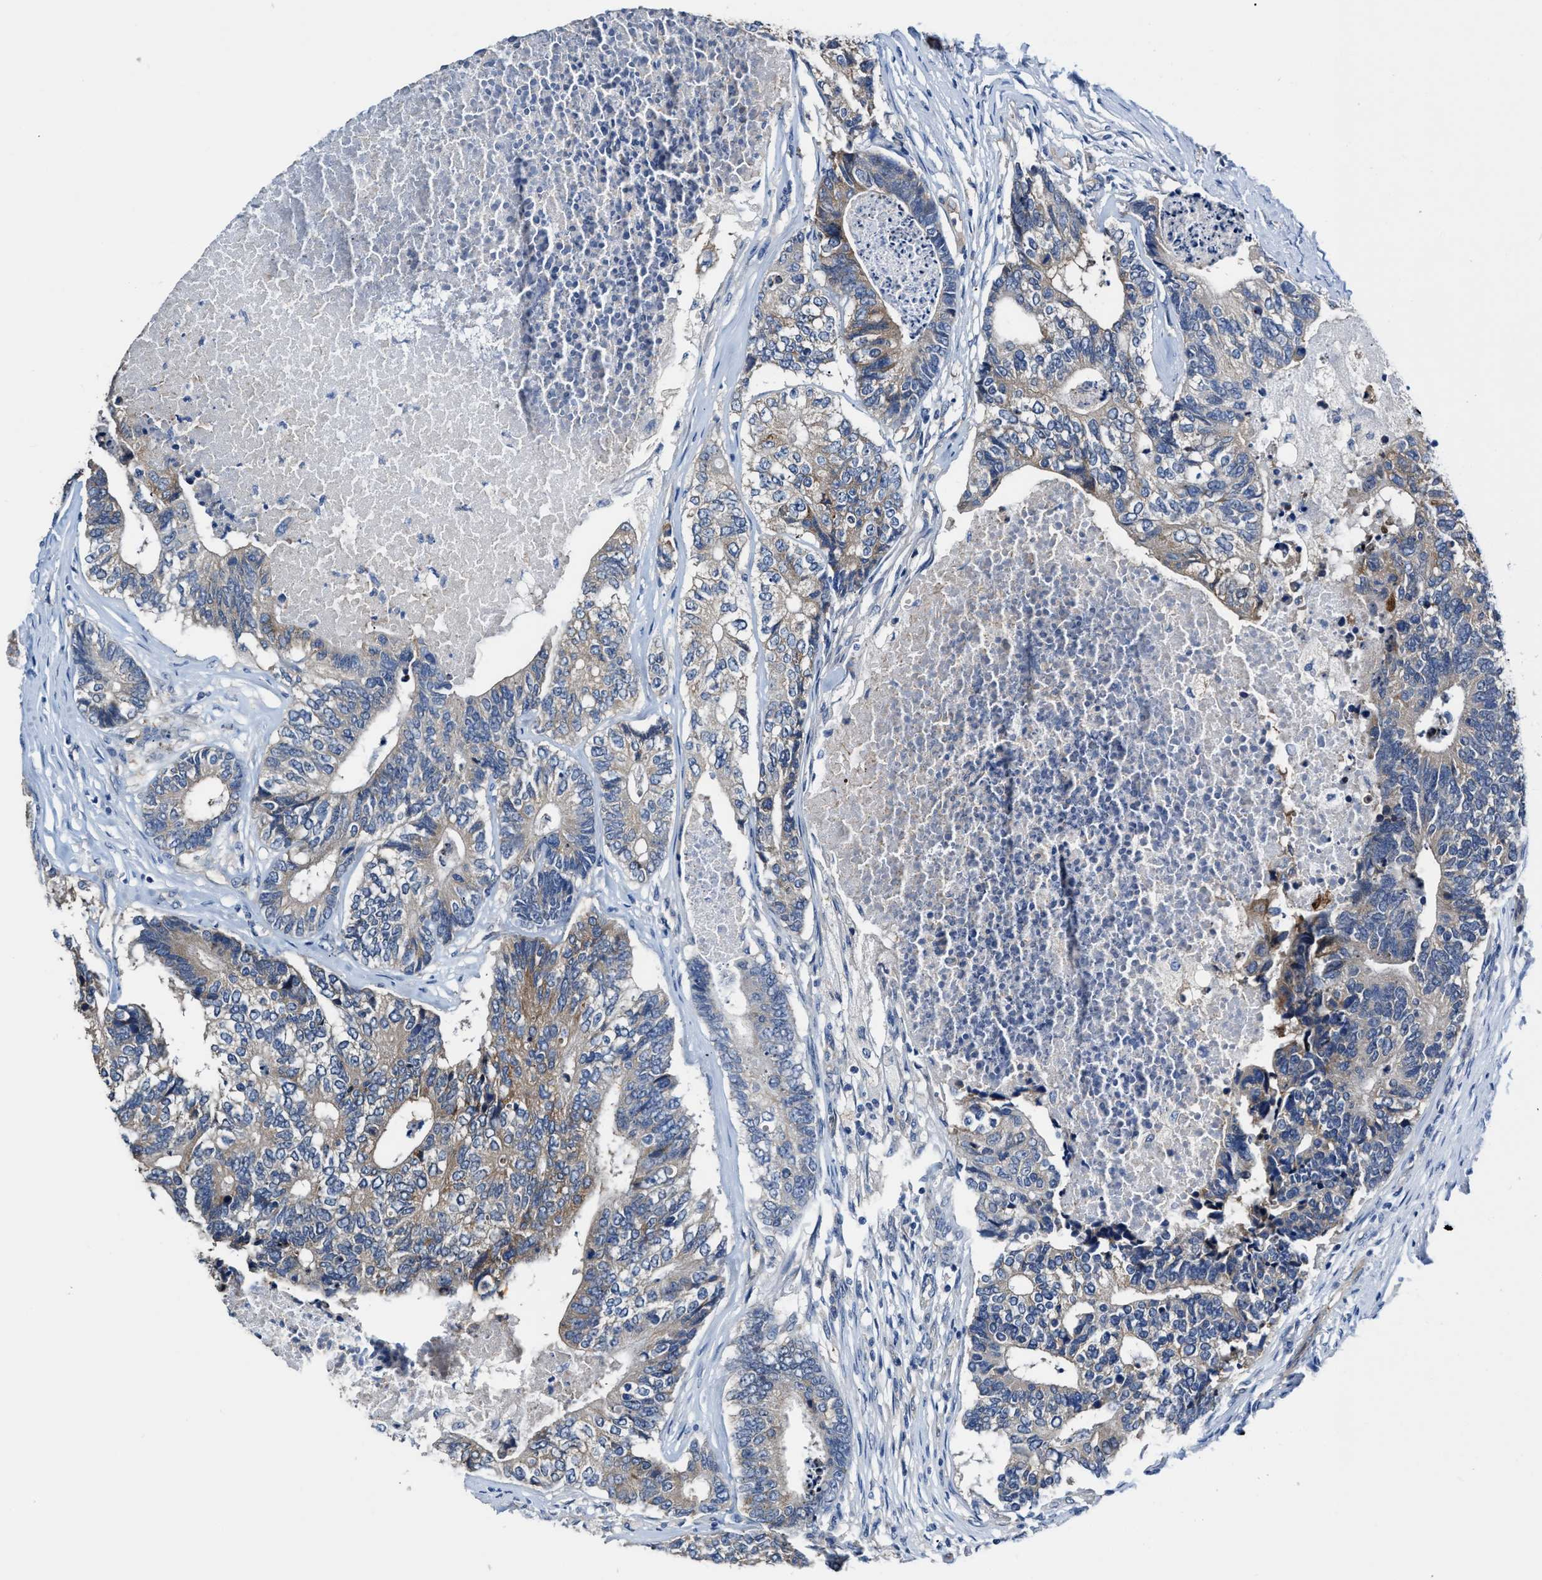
{"staining": {"intensity": "moderate", "quantity": ">75%", "location": "cytoplasmic/membranous"}, "tissue": "colorectal cancer", "cell_type": "Tumor cells", "image_type": "cancer", "snomed": [{"axis": "morphology", "description": "Adenocarcinoma, NOS"}, {"axis": "topography", "description": "Colon"}], "caption": "Immunohistochemistry (IHC) photomicrograph of neoplastic tissue: colorectal cancer (adenocarcinoma) stained using immunohistochemistry reveals medium levels of moderate protein expression localized specifically in the cytoplasmic/membranous of tumor cells, appearing as a cytoplasmic/membranous brown color.", "gene": "C22orf42", "patient": {"sex": "female", "age": 67}}